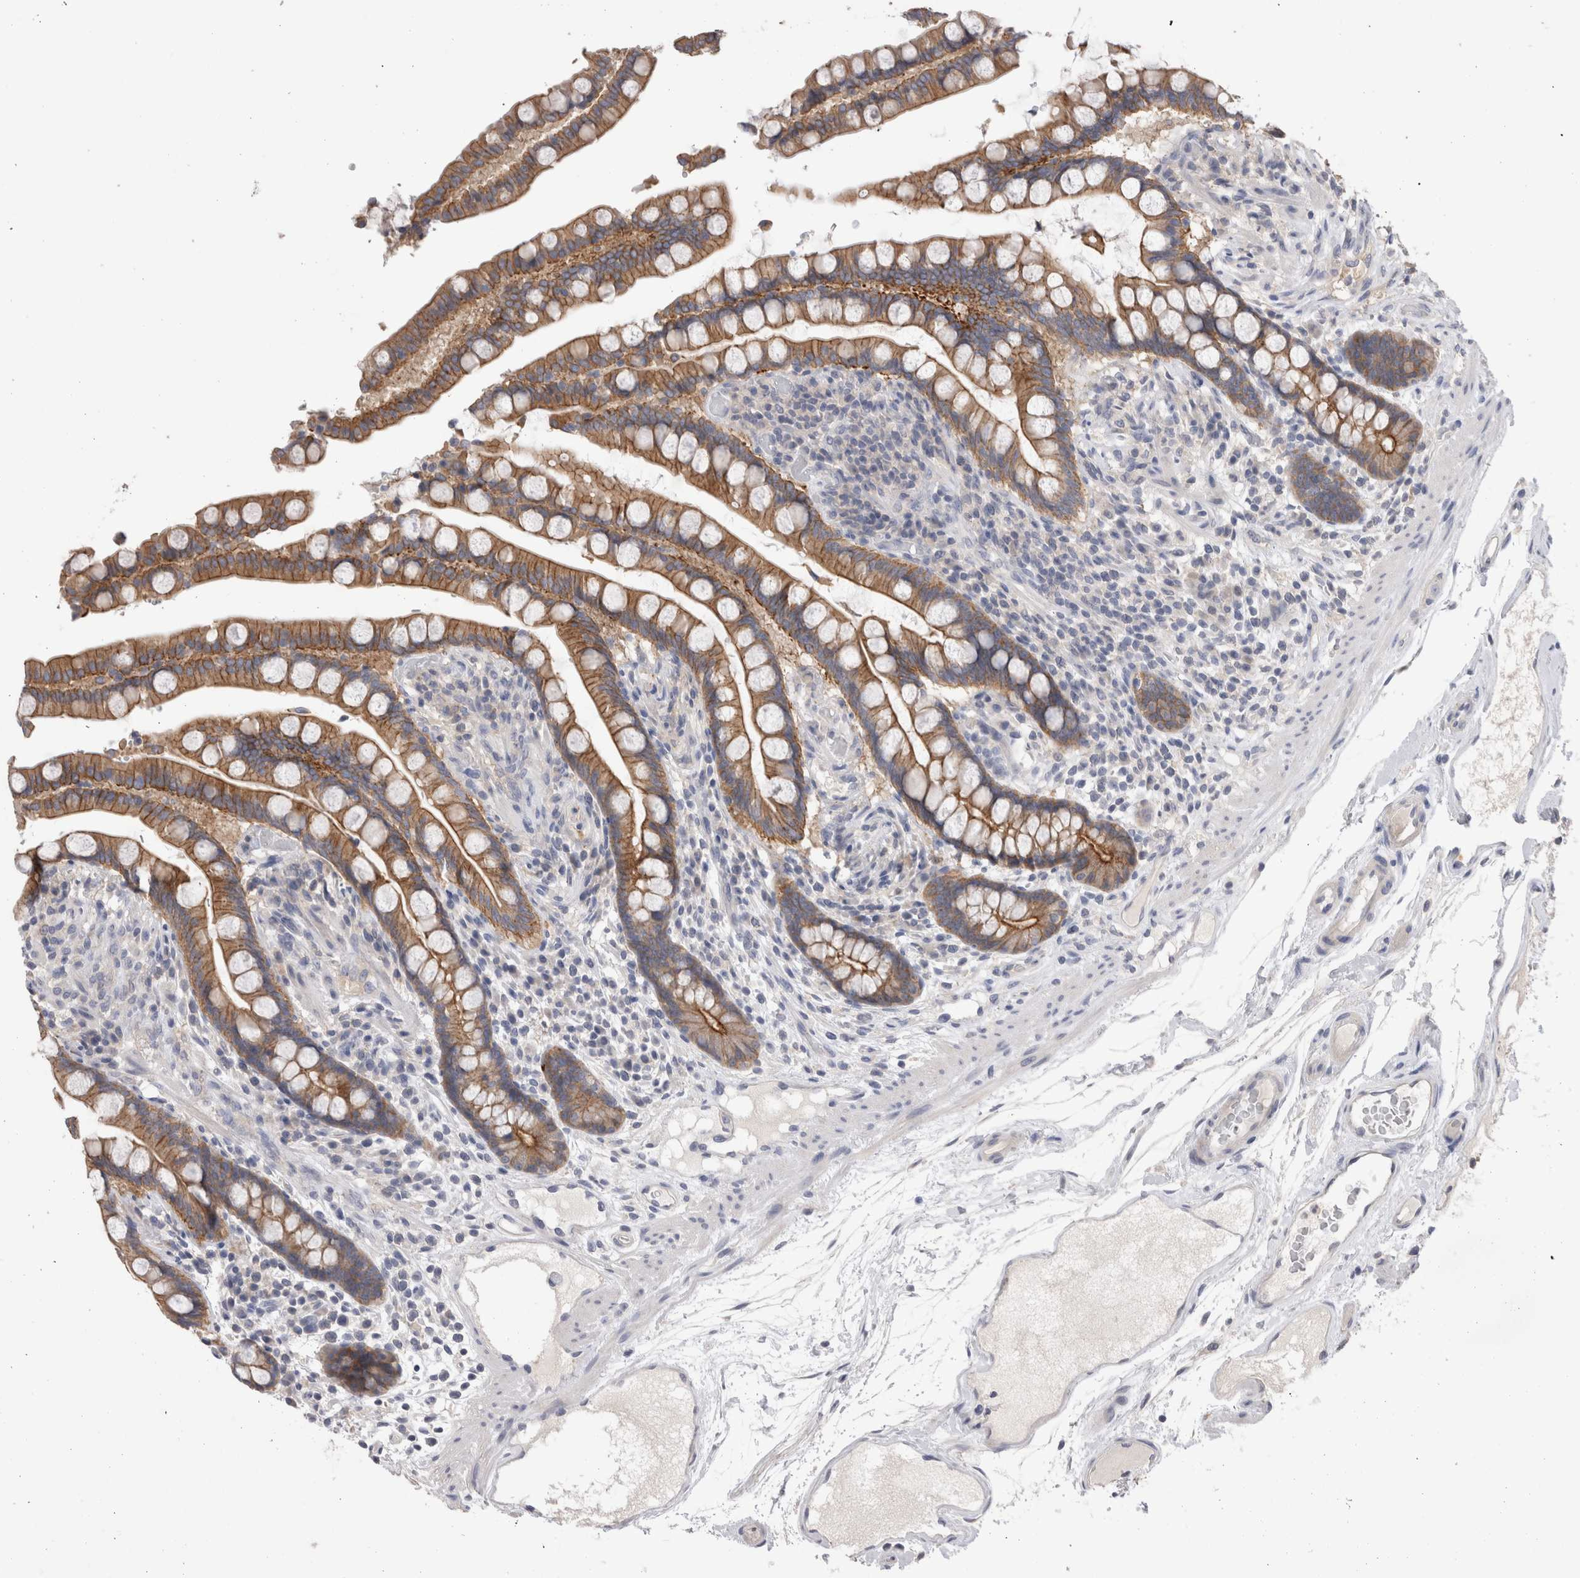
{"staining": {"intensity": "negative", "quantity": "none", "location": "none"}, "tissue": "colon", "cell_type": "Endothelial cells", "image_type": "normal", "snomed": [{"axis": "morphology", "description": "Normal tissue, NOS"}, {"axis": "topography", "description": "Colon"}], "caption": "DAB immunohistochemical staining of benign colon demonstrates no significant positivity in endothelial cells.", "gene": "OTOR", "patient": {"sex": "male", "age": 73}}